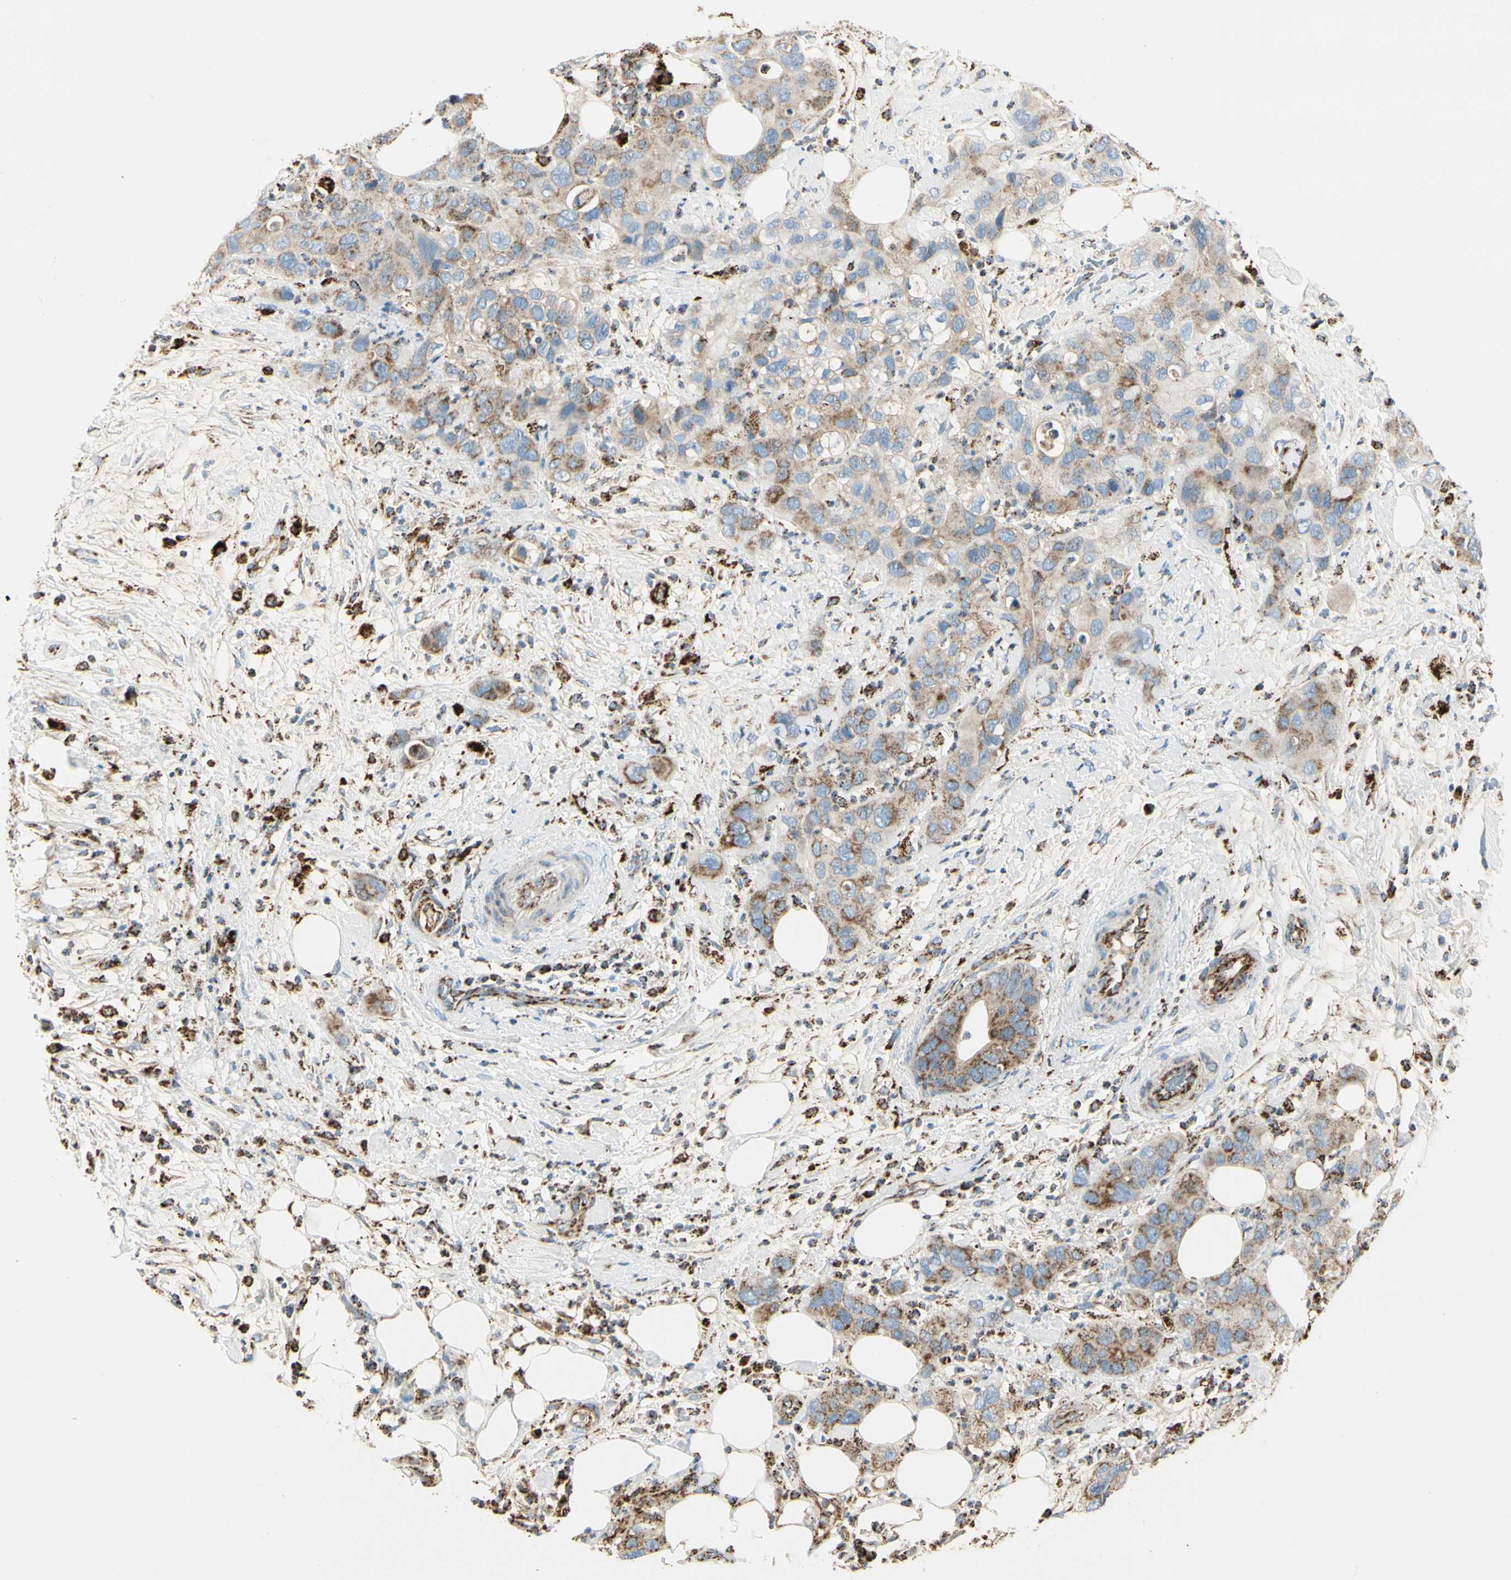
{"staining": {"intensity": "moderate", "quantity": "25%-75%", "location": "cytoplasmic/membranous"}, "tissue": "pancreatic cancer", "cell_type": "Tumor cells", "image_type": "cancer", "snomed": [{"axis": "morphology", "description": "Adenocarcinoma, NOS"}, {"axis": "topography", "description": "Pancreas"}], "caption": "This is an image of immunohistochemistry staining of pancreatic cancer, which shows moderate expression in the cytoplasmic/membranous of tumor cells.", "gene": "ME2", "patient": {"sex": "female", "age": 71}}